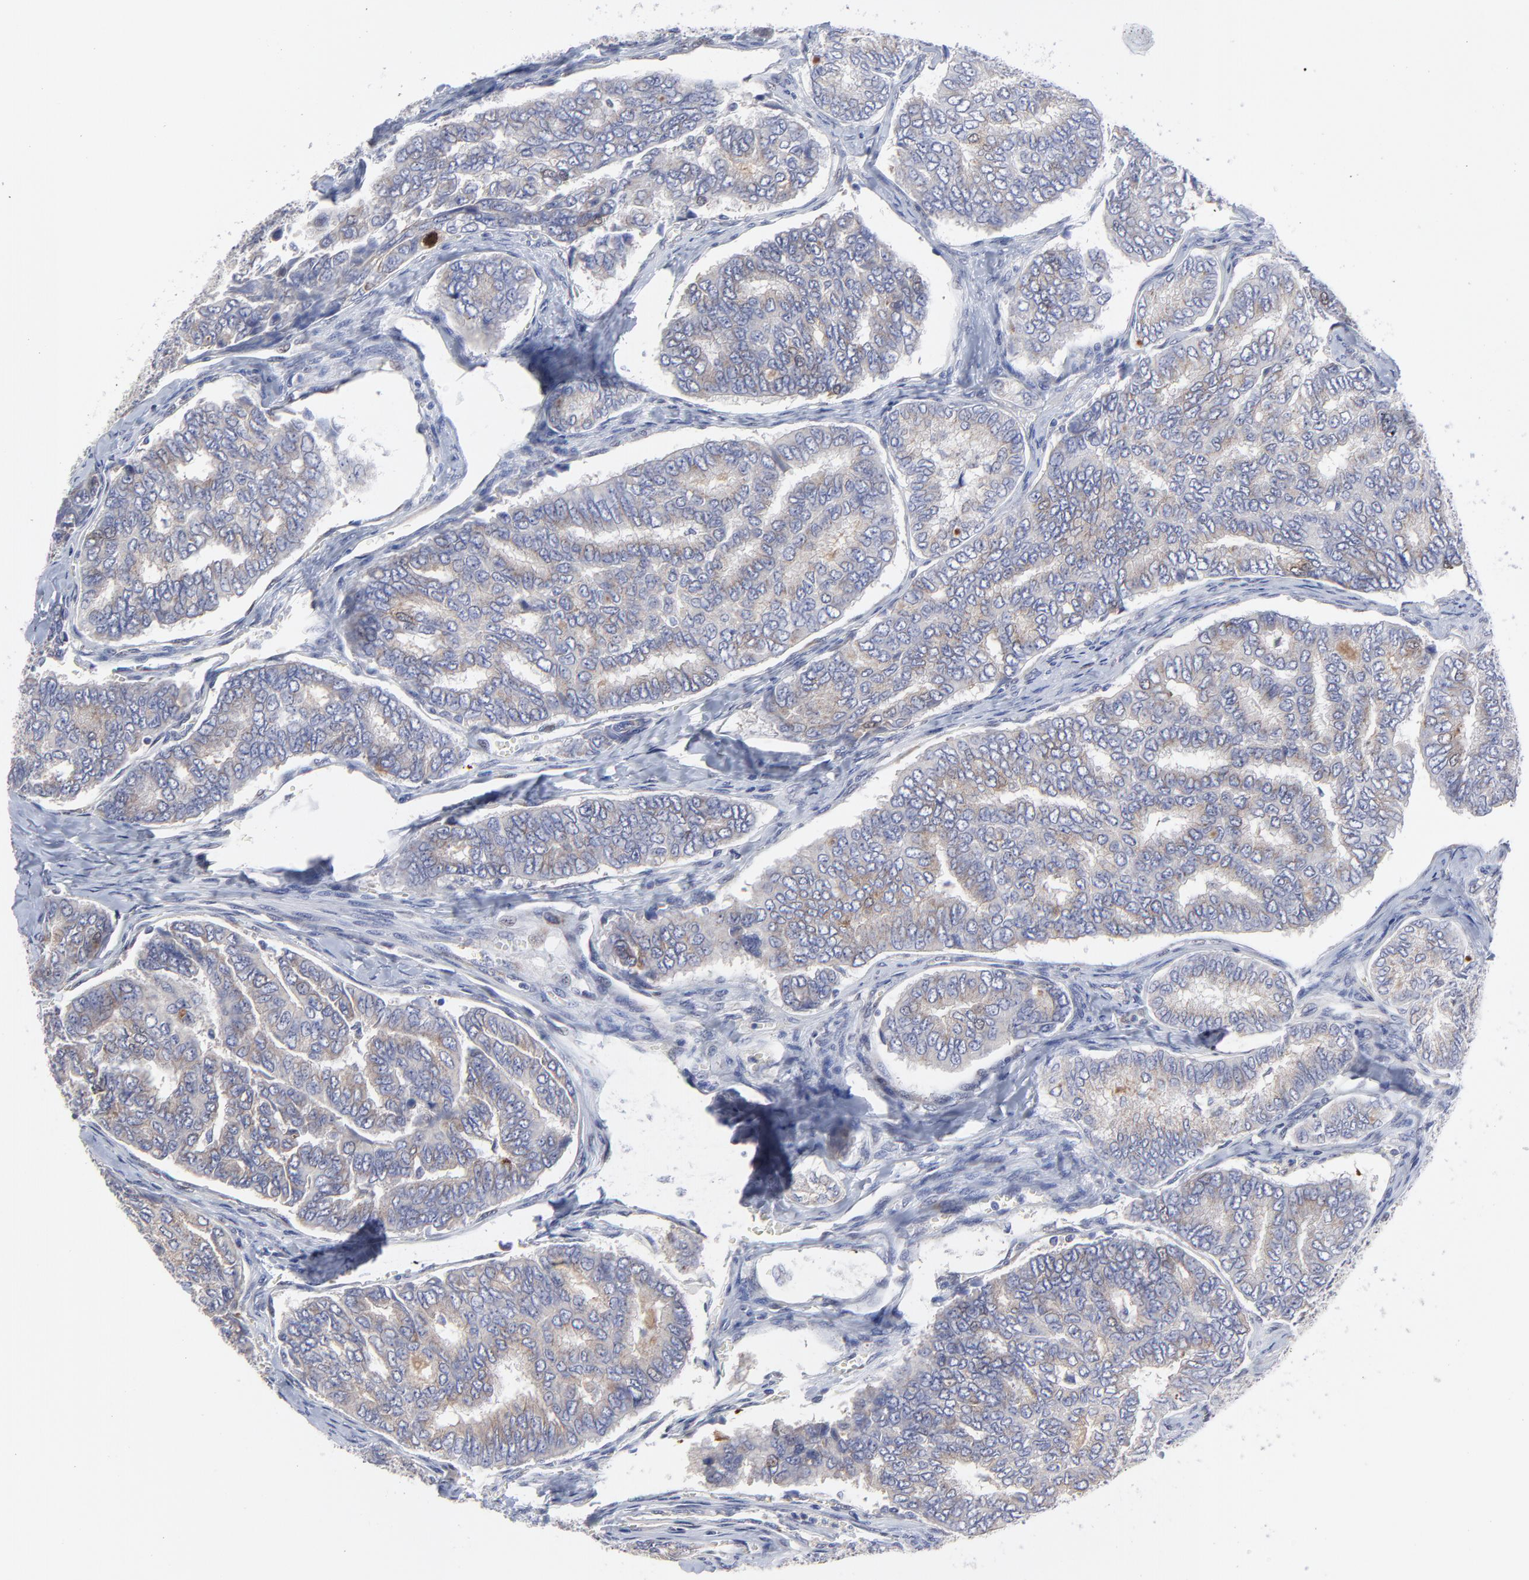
{"staining": {"intensity": "weak", "quantity": "<25%", "location": "cytoplasmic/membranous"}, "tissue": "thyroid cancer", "cell_type": "Tumor cells", "image_type": "cancer", "snomed": [{"axis": "morphology", "description": "Follicular adenoma carcinoma, NOS"}, {"axis": "topography", "description": "Thyroid gland"}], "caption": "This micrograph is of follicular adenoma carcinoma (thyroid) stained with IHC to label a protein in brown with the nuclei are counter-stained blue. There is no expression in tumor cells. (DAB IHC with hematoxylin counter stain).", "gene": "NCAPH", "patient": {"sex": "female", "age": 71}}